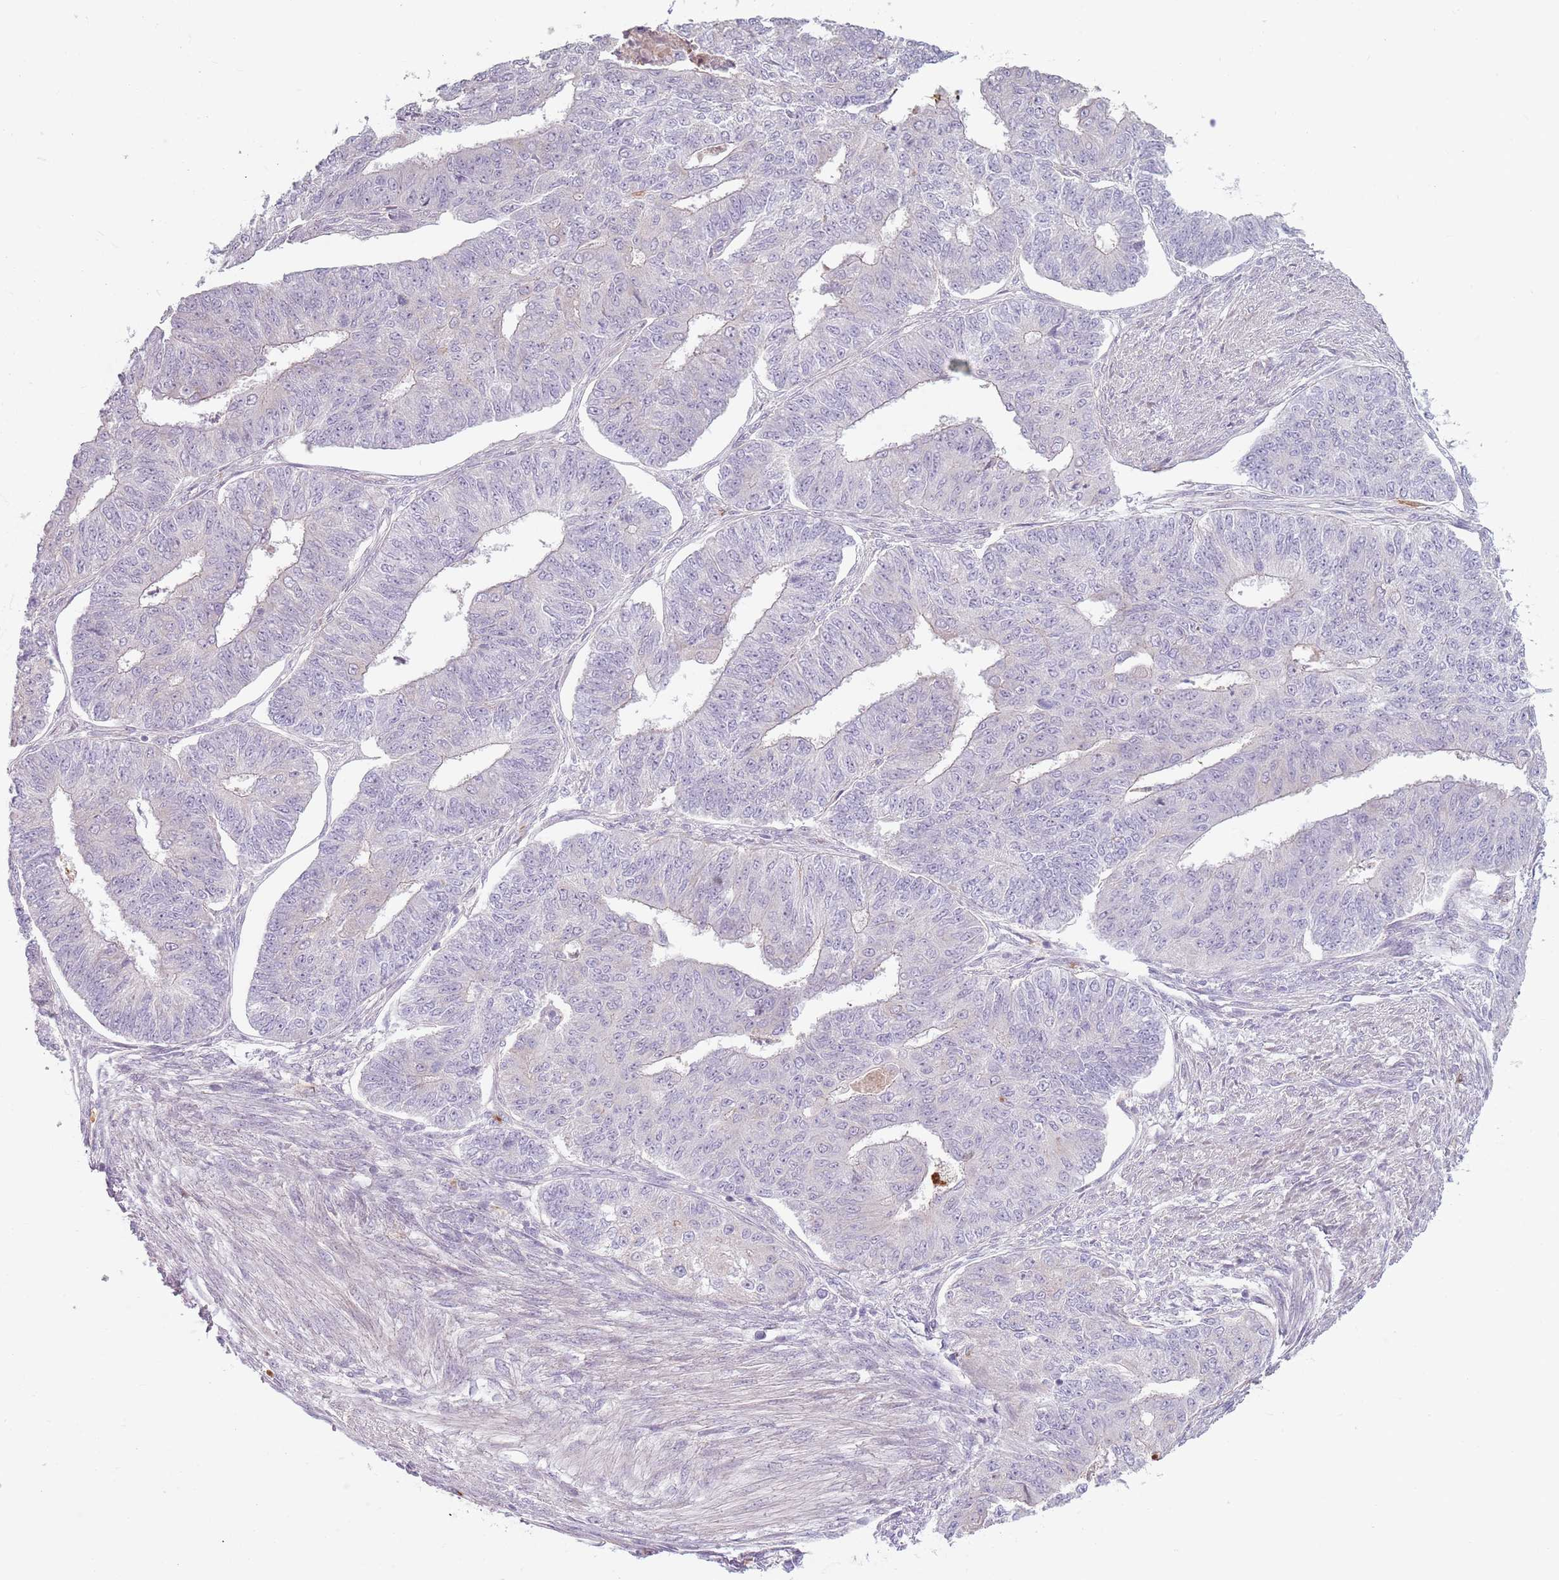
{"staining": {"intensity": "negative", "quantity": "none", "location": "none"}, "tissue": "endometrial cancer", "cell_type": "Tumor cells", "image_type": "cancer", "snomed": [{"axis": "morphology", "description": "Adenocarcinoma, NOS"}, {"axis": "topography", "description": "Endometrium"}], "caption": "The IHC image has no significant expression in tumor cells of endometrial adenocarcinoma tissue.", "gene": "SPAG4", "patient": {"sex": "female", "age": 32}}